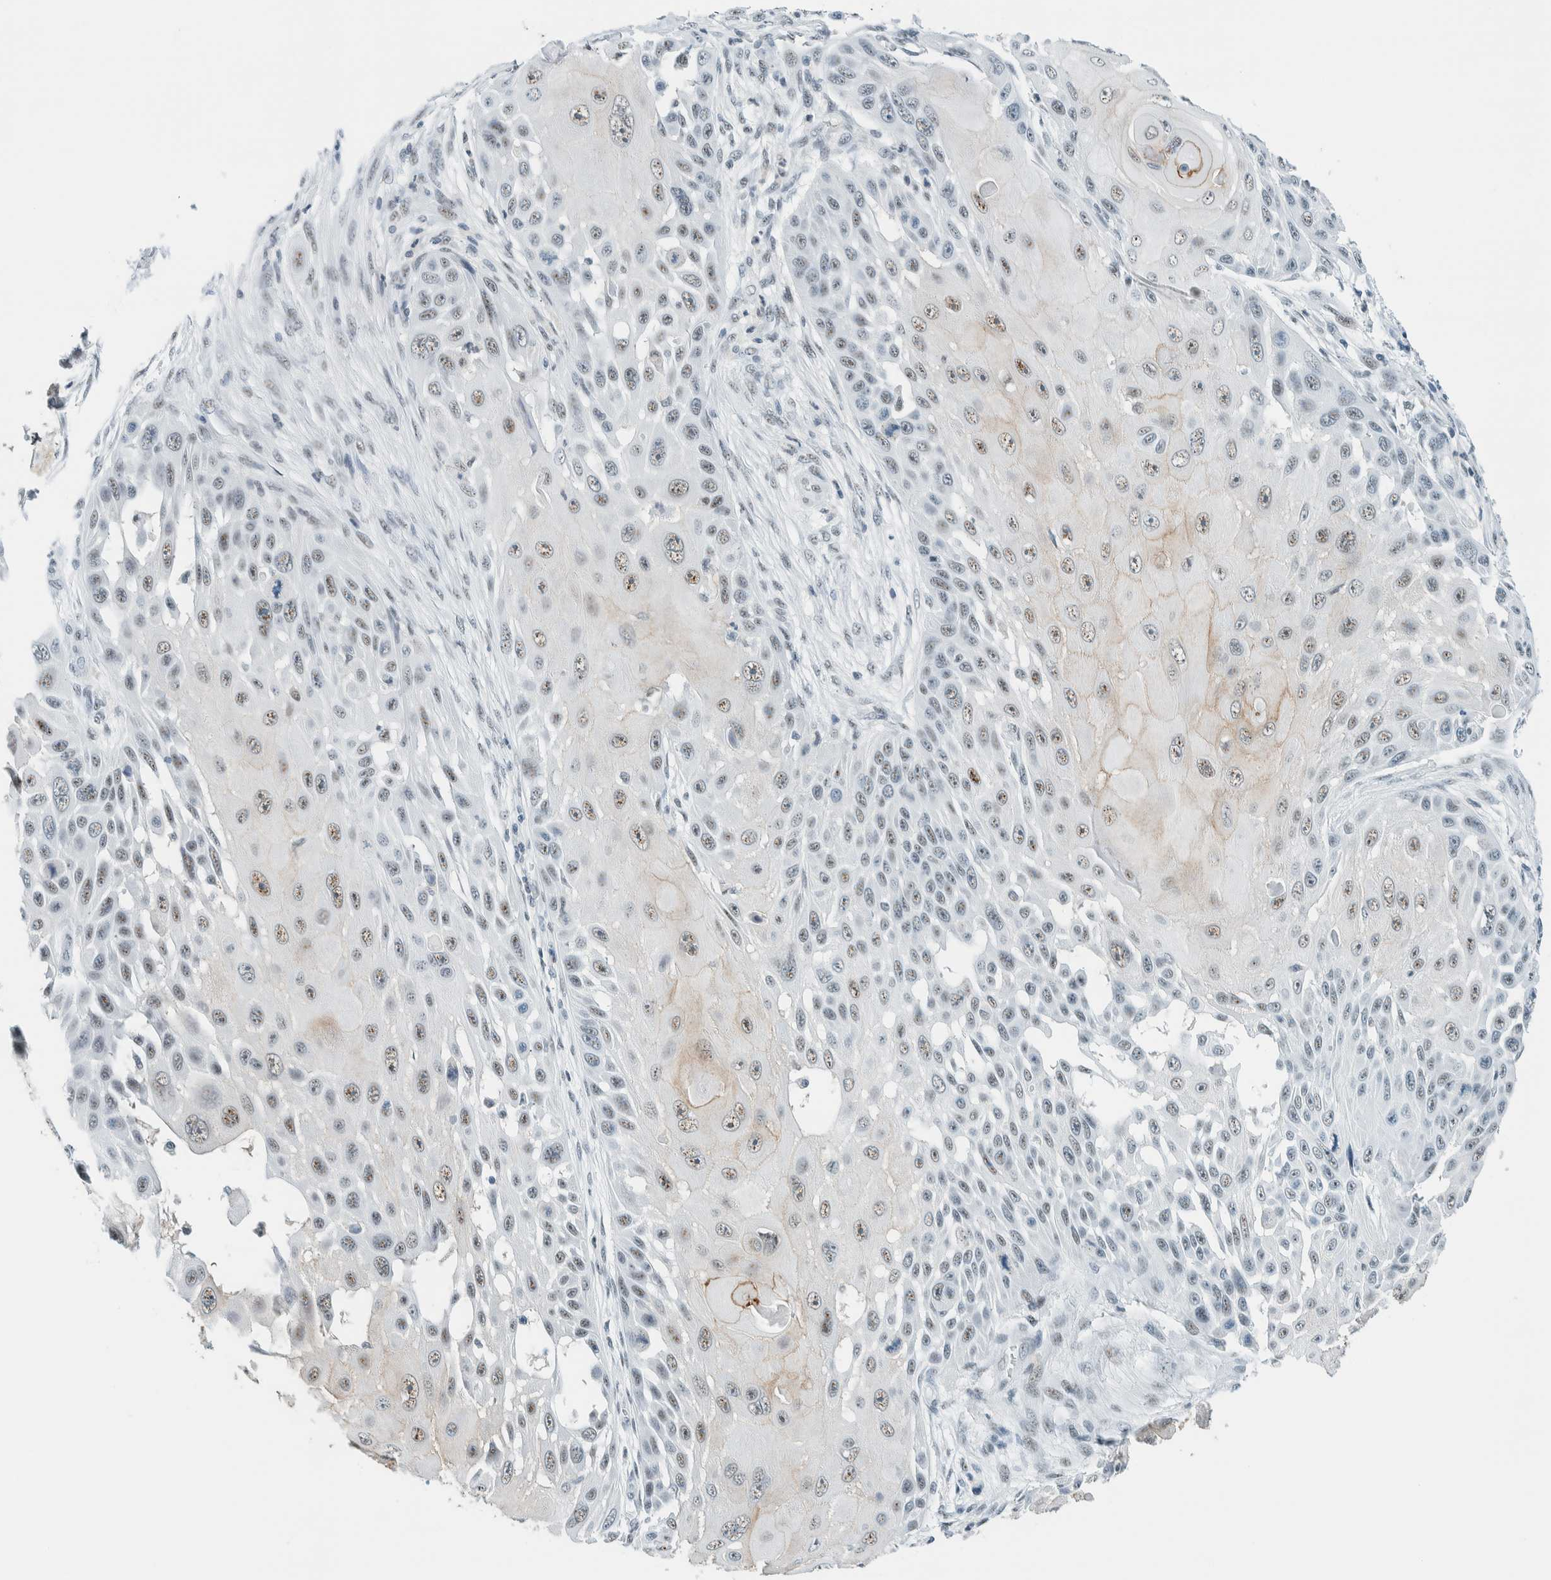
{"staining": {"intensity": "moderate", "quantity": "<25%", "location": "cytoplasmic/membranous"}, "tissue": "skin cancer", "cell_type": "Tumor cells", "image_type": "cancer", "snomed": [{"axis": "morphology", "description": "Squamous cell carcinoma, NOS"}, {"axis": "topography", "description": "Skin"}], "caption": "Immunohistochemistry (DAB (3,3'-diaminobenzidine)) staining of human skin squamous cell carcinoma displays moderate cytoplasmic/membranous protein staining in approximately <25% of tumor cells.", "gene": "CYSRT1", "patient": {"sex": "female", "age": 44}}